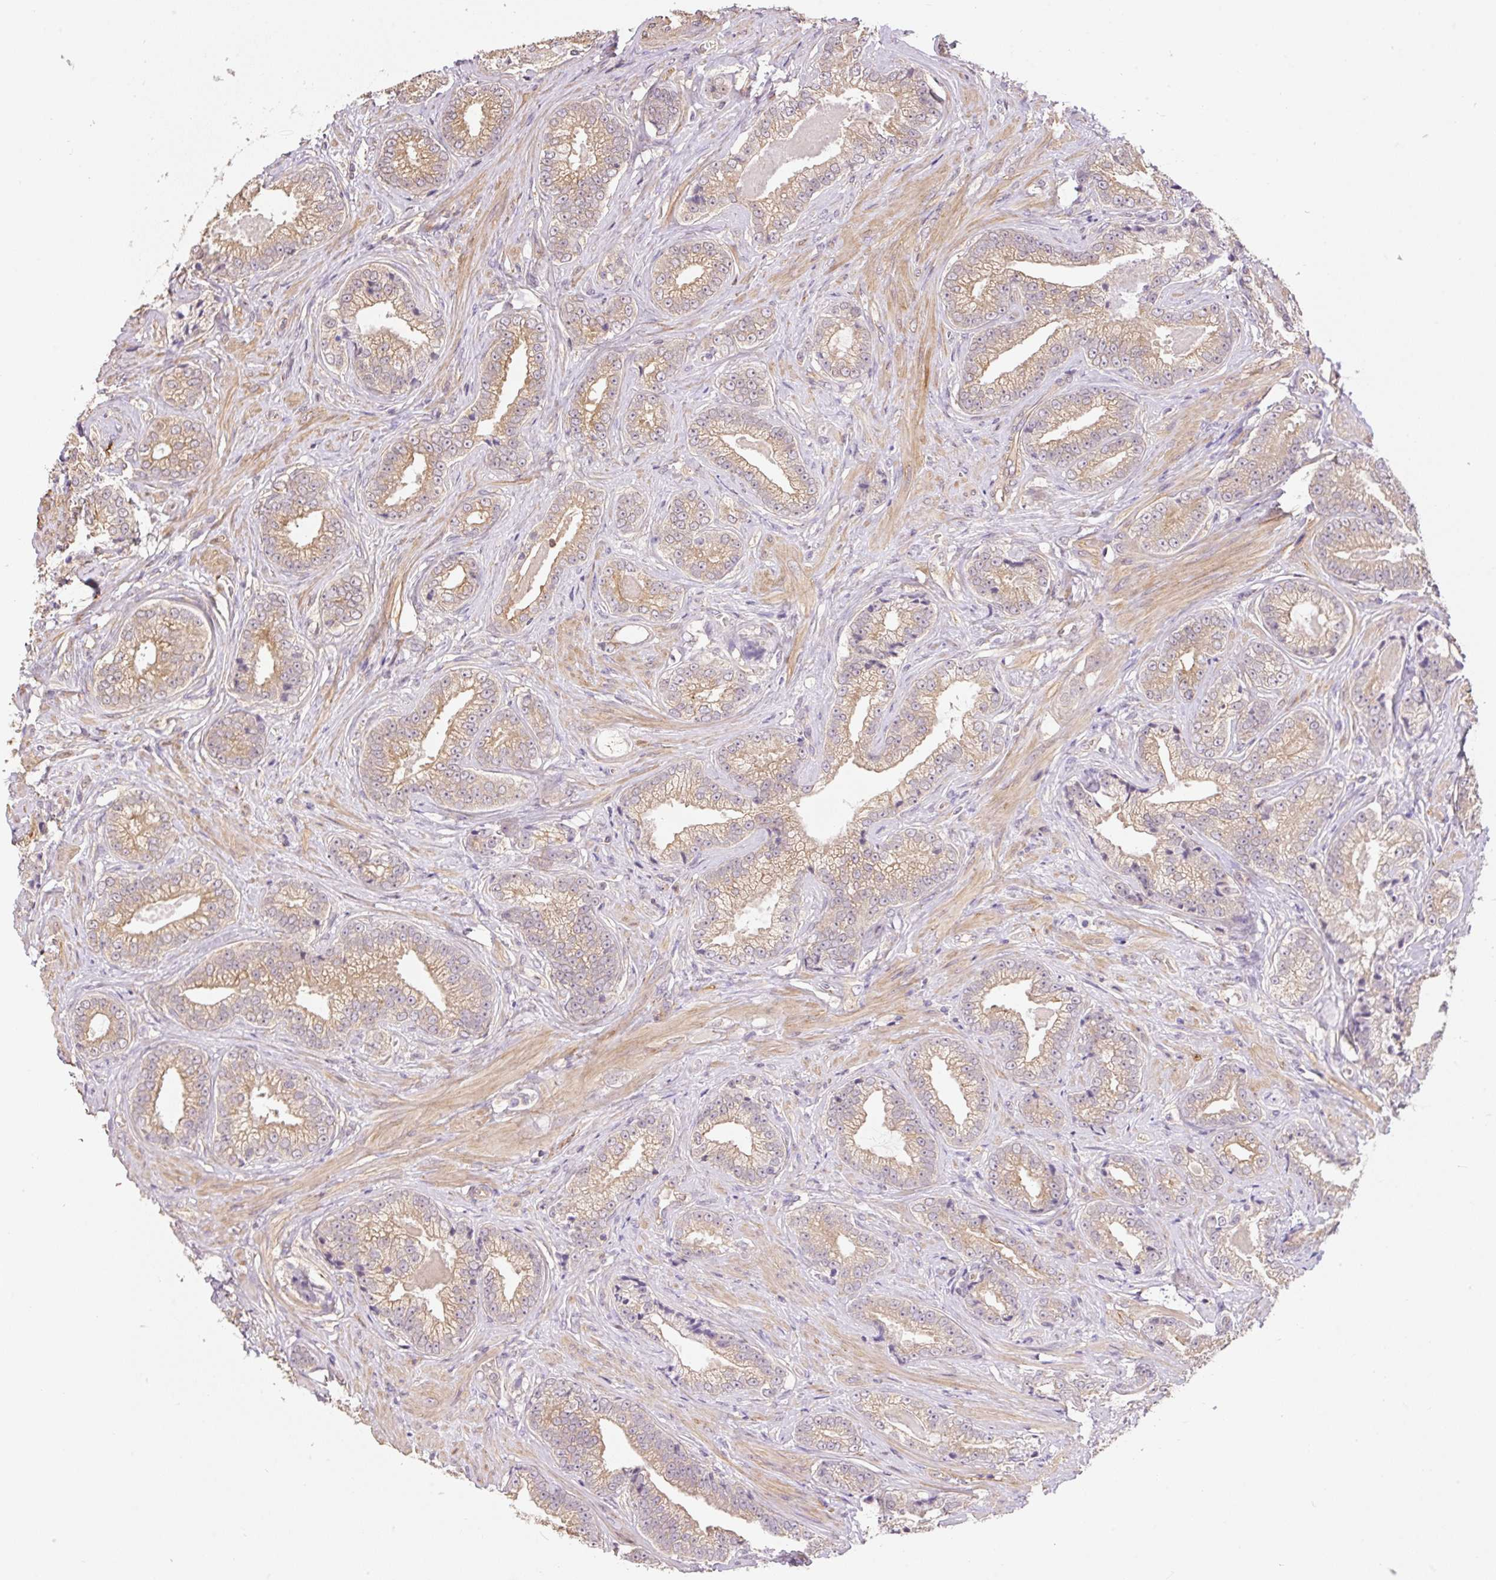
{"staining": {"intensity": "moderate", "quantity": ">75%", "location": "cytoplasmic/membranous"}, "tissue": "prostate cancer", "cell_type": "Tumor cells", "image_type": "cancer", "snomed": [{"axis": "morphology", "description": "Adenocarcinoma, Low grade"}, {"axis": "topography", "description": "Prostate"}], "caption": "Protein expression analysis of human prostate cancer reveals moderate cytoplasmic/membranous expression in approximately >75% of tumor cells.", "gene": "COX8A", "patient": {"sex": "male", "age": 61}}